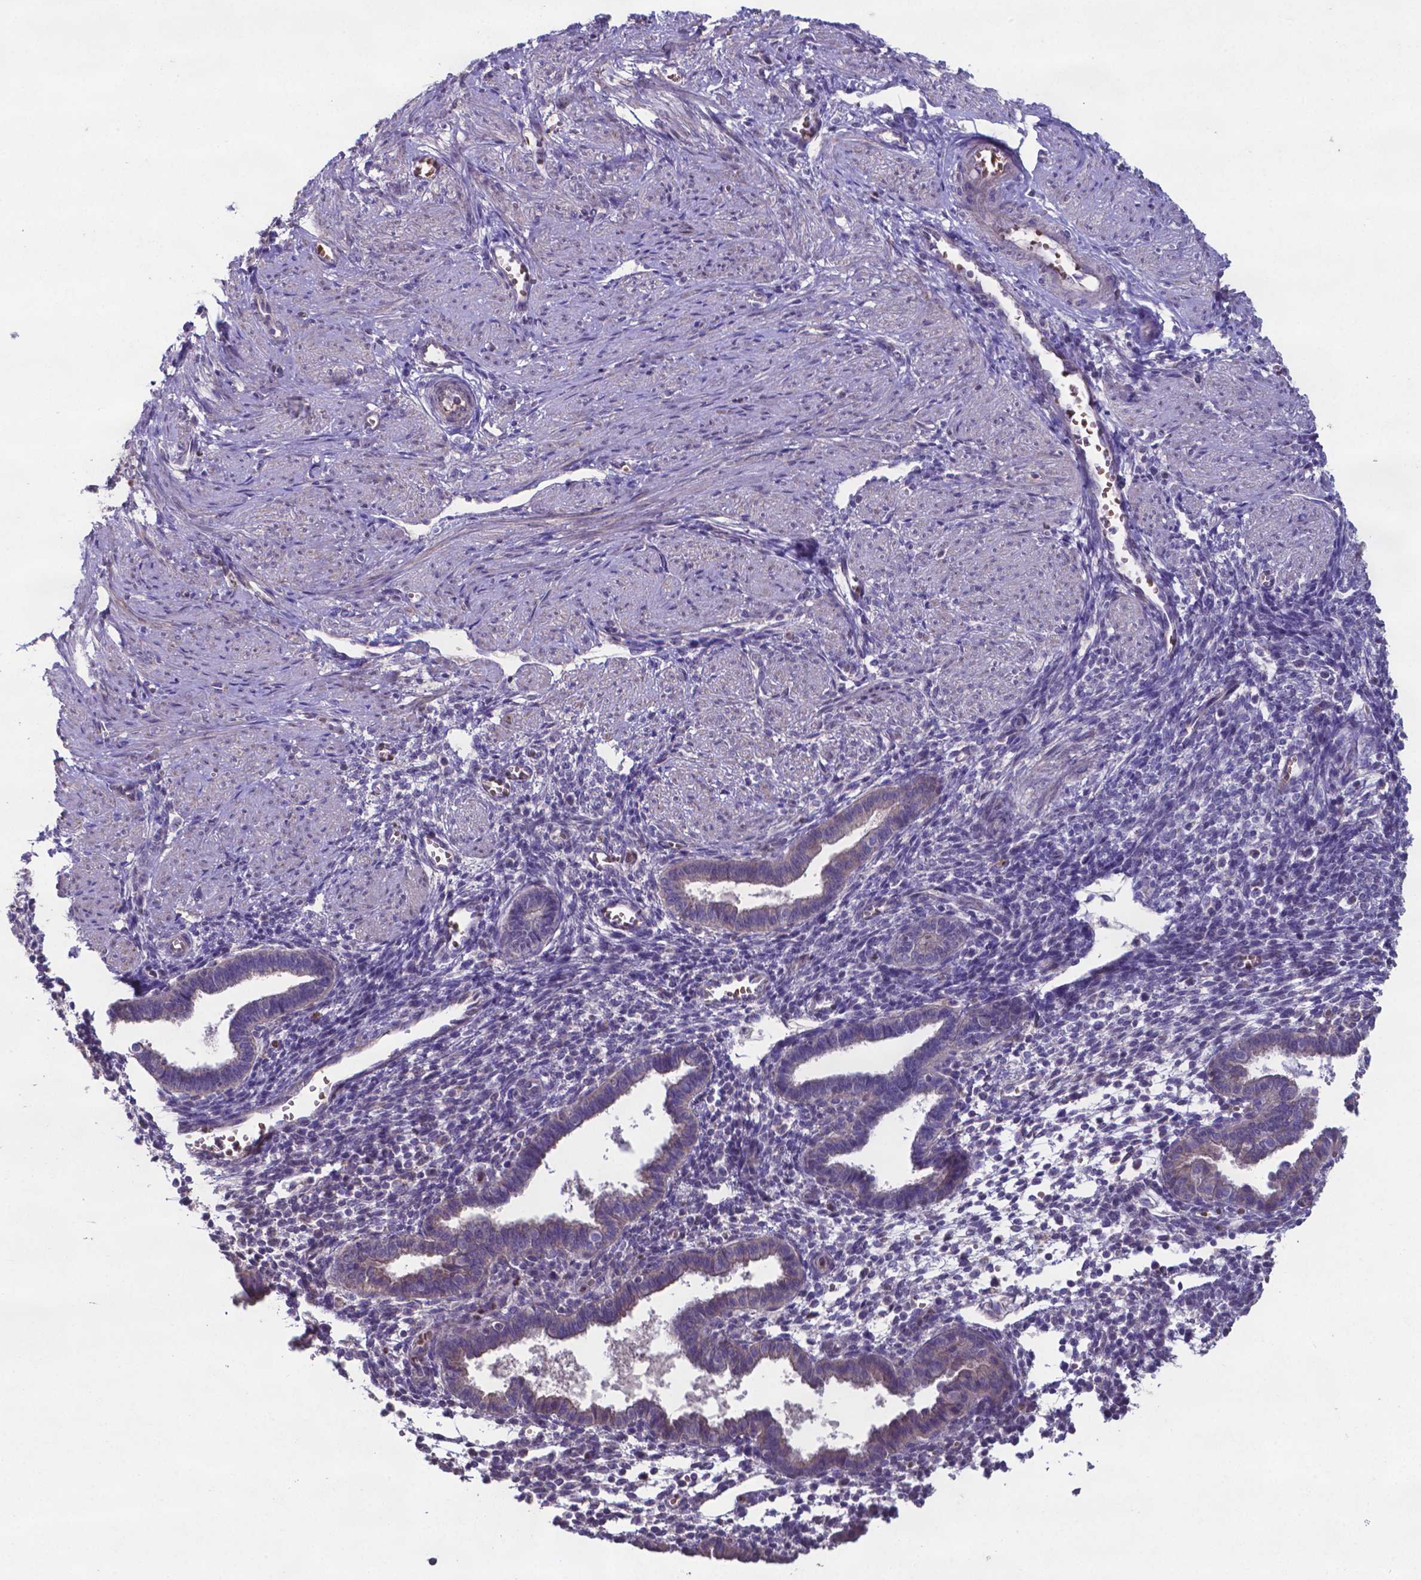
{"staining": {"intensity": "negative", "quantity": "none", "location": "none"}, "tissue": "endometrium", "cell_type": "Cells in endometrial stroma", "image_type": "normal", "snomed": [{"axis": "morphology", "description": "Normal tissue, NOS"}, {"axis": "topography", "description": "Endometrium"}], "caption": "This is an IHC photomicrograph of unremarkable endometrium. There is no staining in cells in endometrial stroma.", "gene": "TYRO3", "patient": {"sex": "female", "age": 37}}